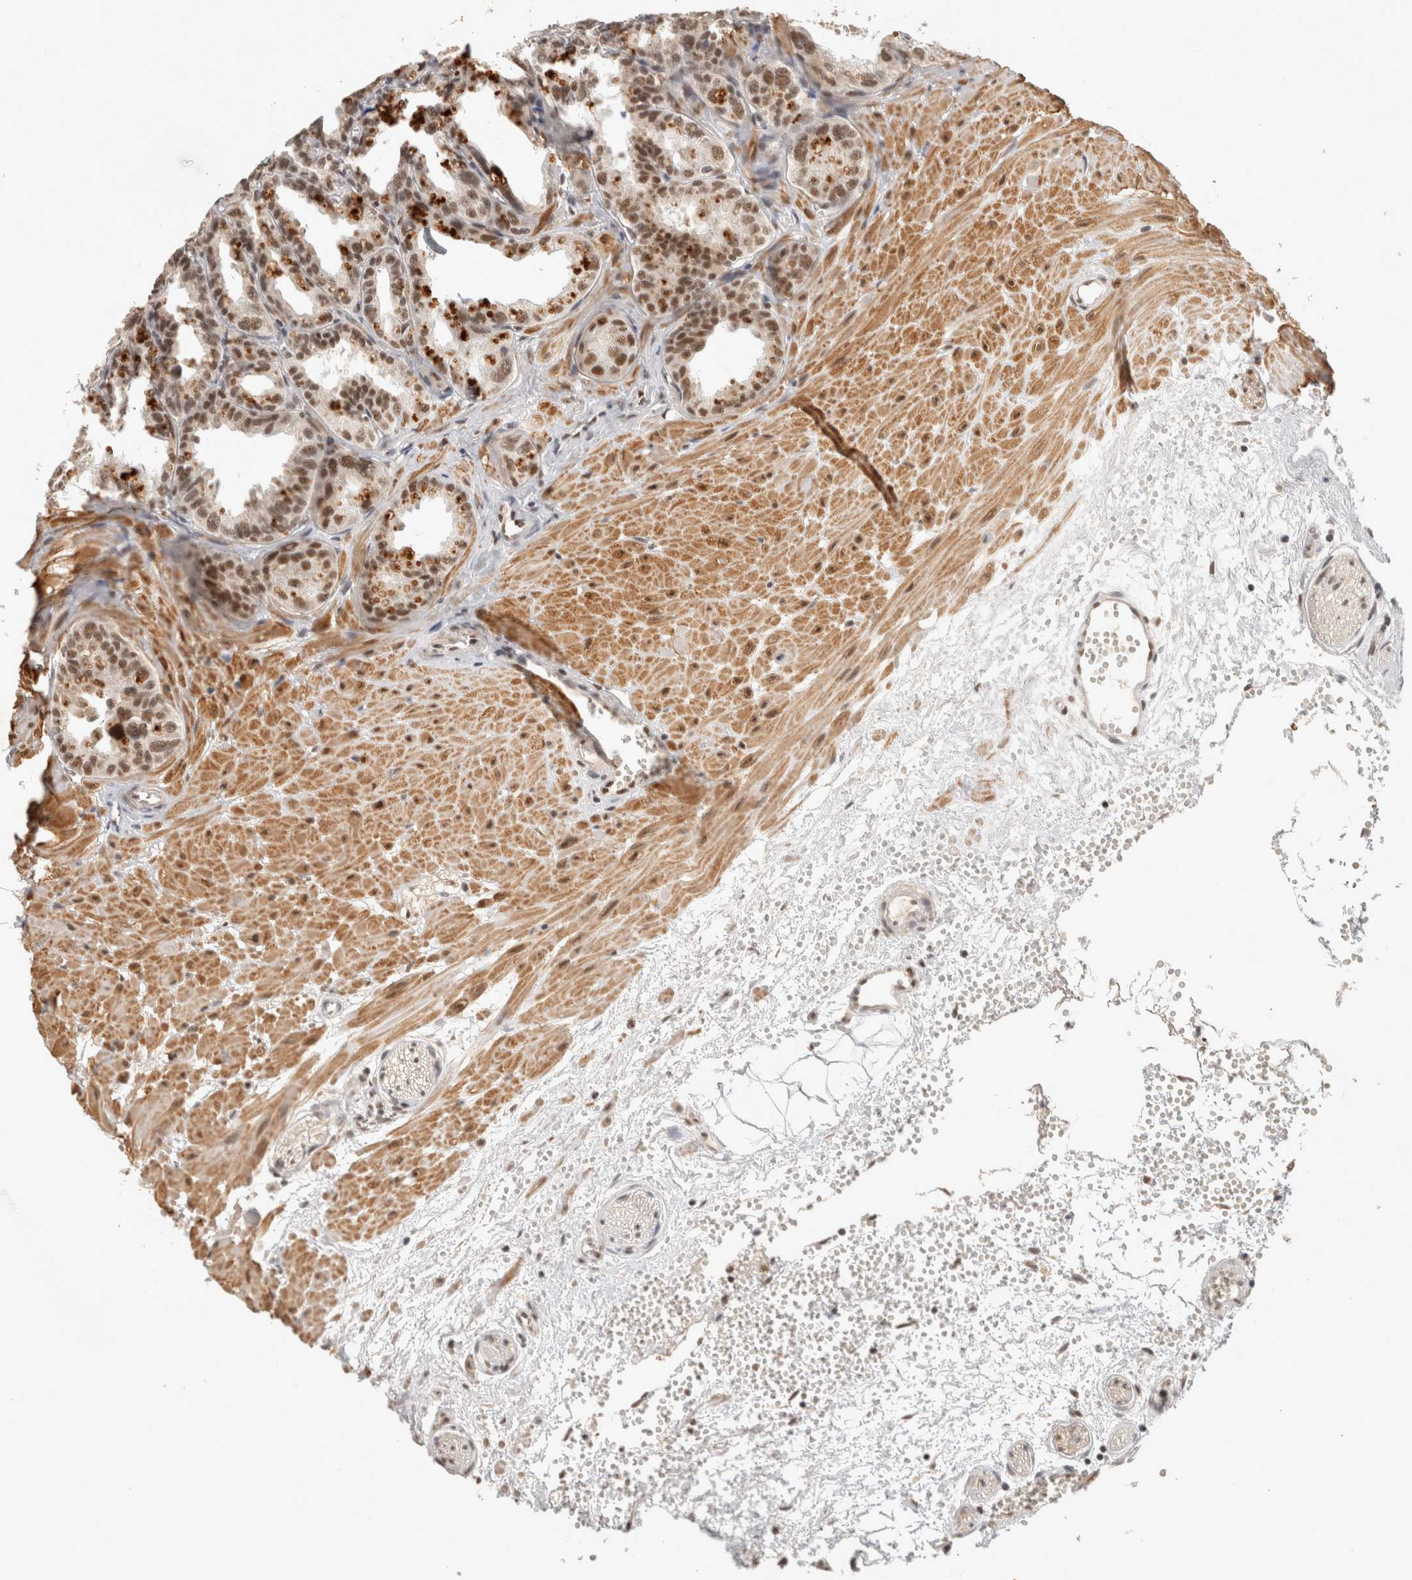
{"staining": {"intensity": "moderate", "quantity": ">75%", "location": "nuclear"}, "tissue": "seminal vesicle", "cell_type": "Glandular cells", "image_type": "normal", "snomed": [{"axis": "morphology", "description": "Normal tissue, NOS"}, {"axis": "topography", "description": "Prostate"}, {"axis": "topography", "description": "Seminal veicle"}], "caption": "Protein positivity by immunohistochemistry (IHC) displays moderate nuclear staining in approximately >75% of glandular cells in benign seminal vesicle.", "gene": "ZNF830", "patient": {"sex": "male", "age": 51}}